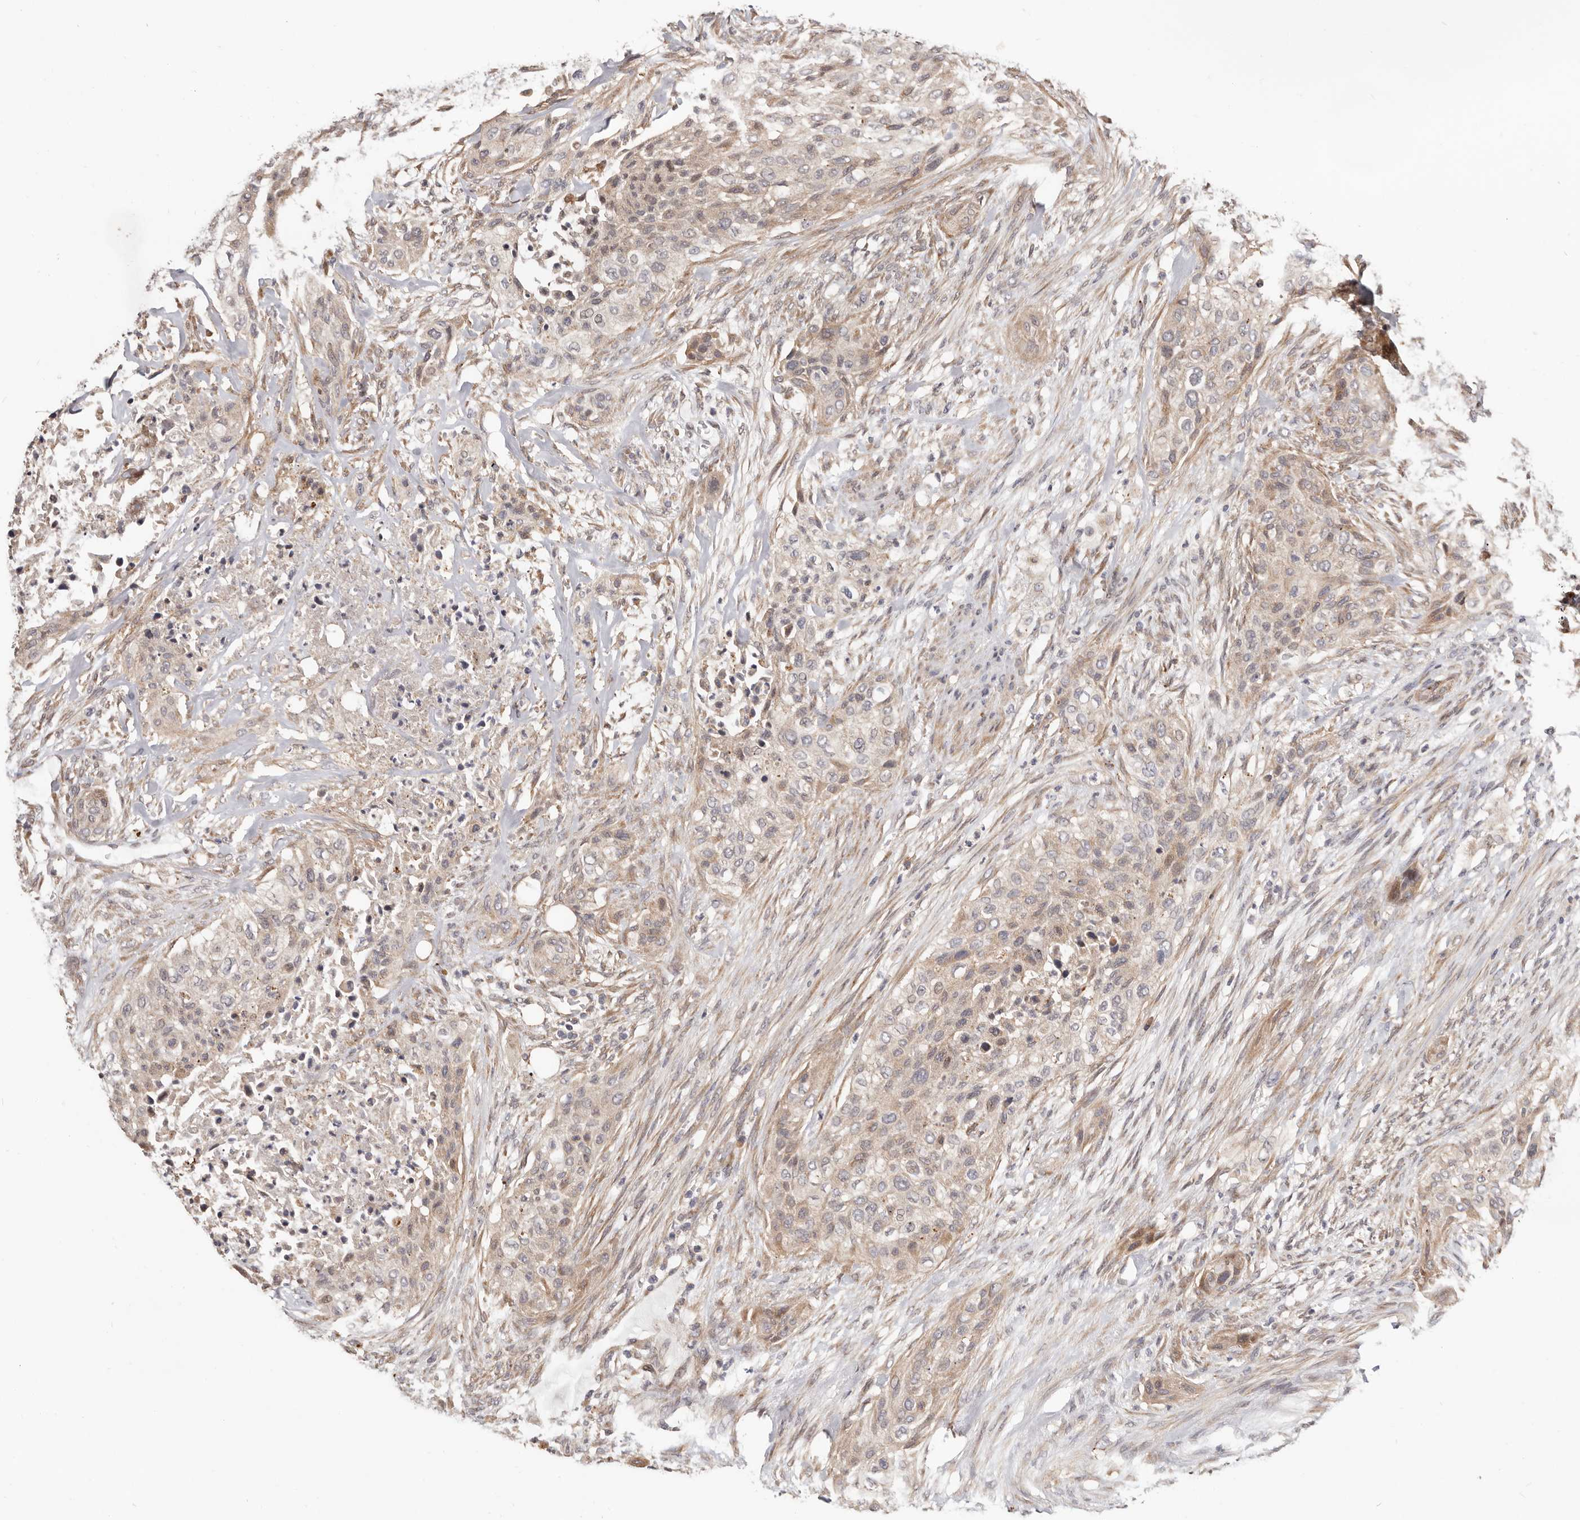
{"staining": {"intensity": "weak", "quantity": "25%-75%", "location": "cytoplasmic/membranous"}, "tissue": "urothelial cancer", "cell_type": "Tumor cells", "image_type": "cancer", "snomed": [{"axis": "morphology", "description": "Urothelial carcinoma, High grade"}, {"axis": "topography", "description": "Urinary bladder"}], "caption": "Immunohistochemistry (IHC) of human high-grade urothelial carcinoma reveals low levels of weak cytoplasmic/membranous staining in approximately 25%-75% of tumor cells.", "gene": "USP33", "patient": {"sex": "male", "age": 35}}